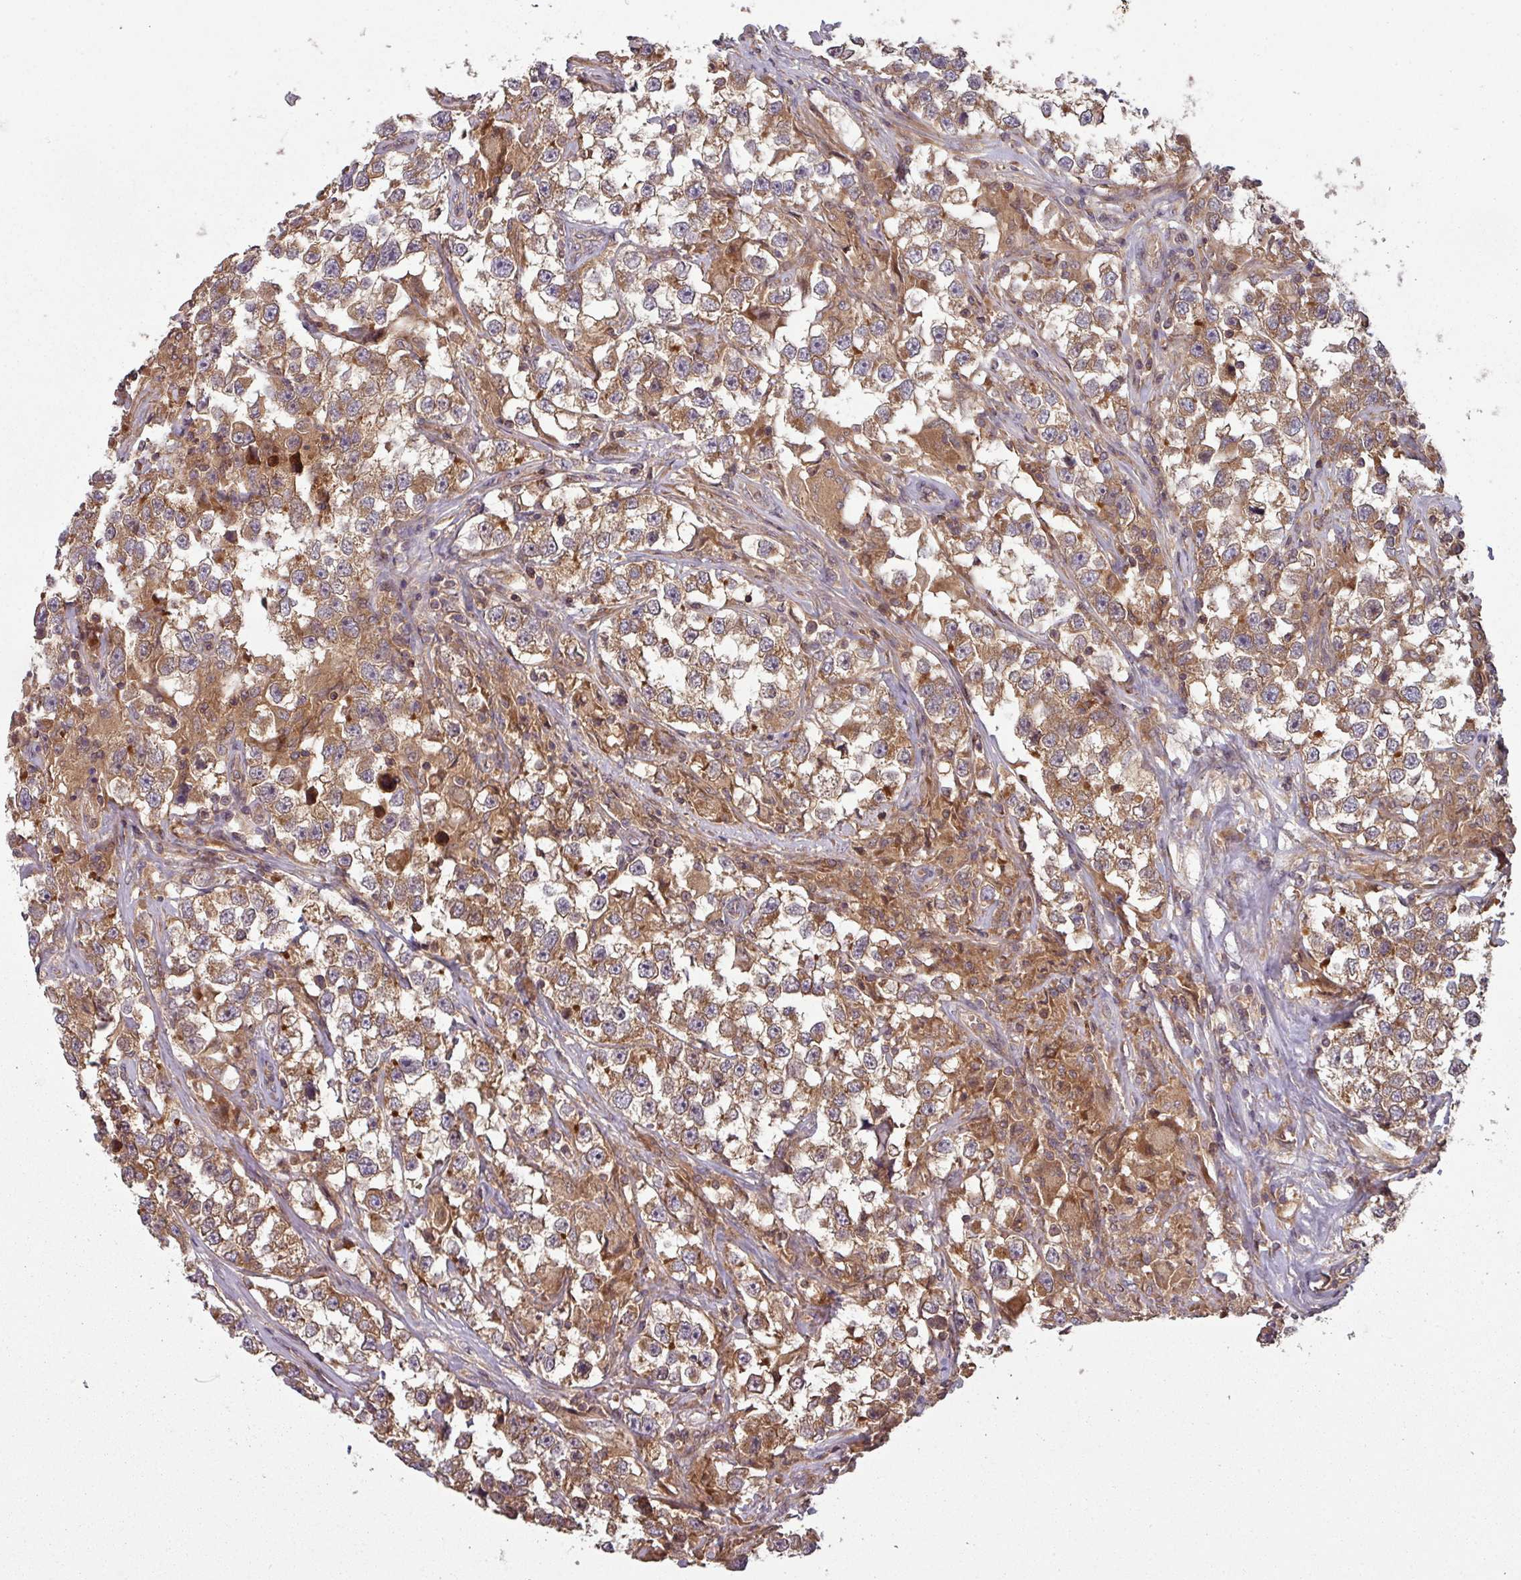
{"staining": {"intensity": "moderate", "quantity": ">75%", "location": "cytoplasmic/membranous"}, "tissue": "testis cancer", "cell_type": "Tumor cells", "image_type": "cancer", "snomed": [{"axis": "morphology", "description": "Seminoma, NOS"}, {"axis": "topography", "description": "Testis"}], "caption": "Testis cancer (seminoma) stained for a protein displays moderate cytoplasmic/membranous positivity in tumor cells.", "gene": "GSKIP", "patient": {"sex": "male", "age": 46}}